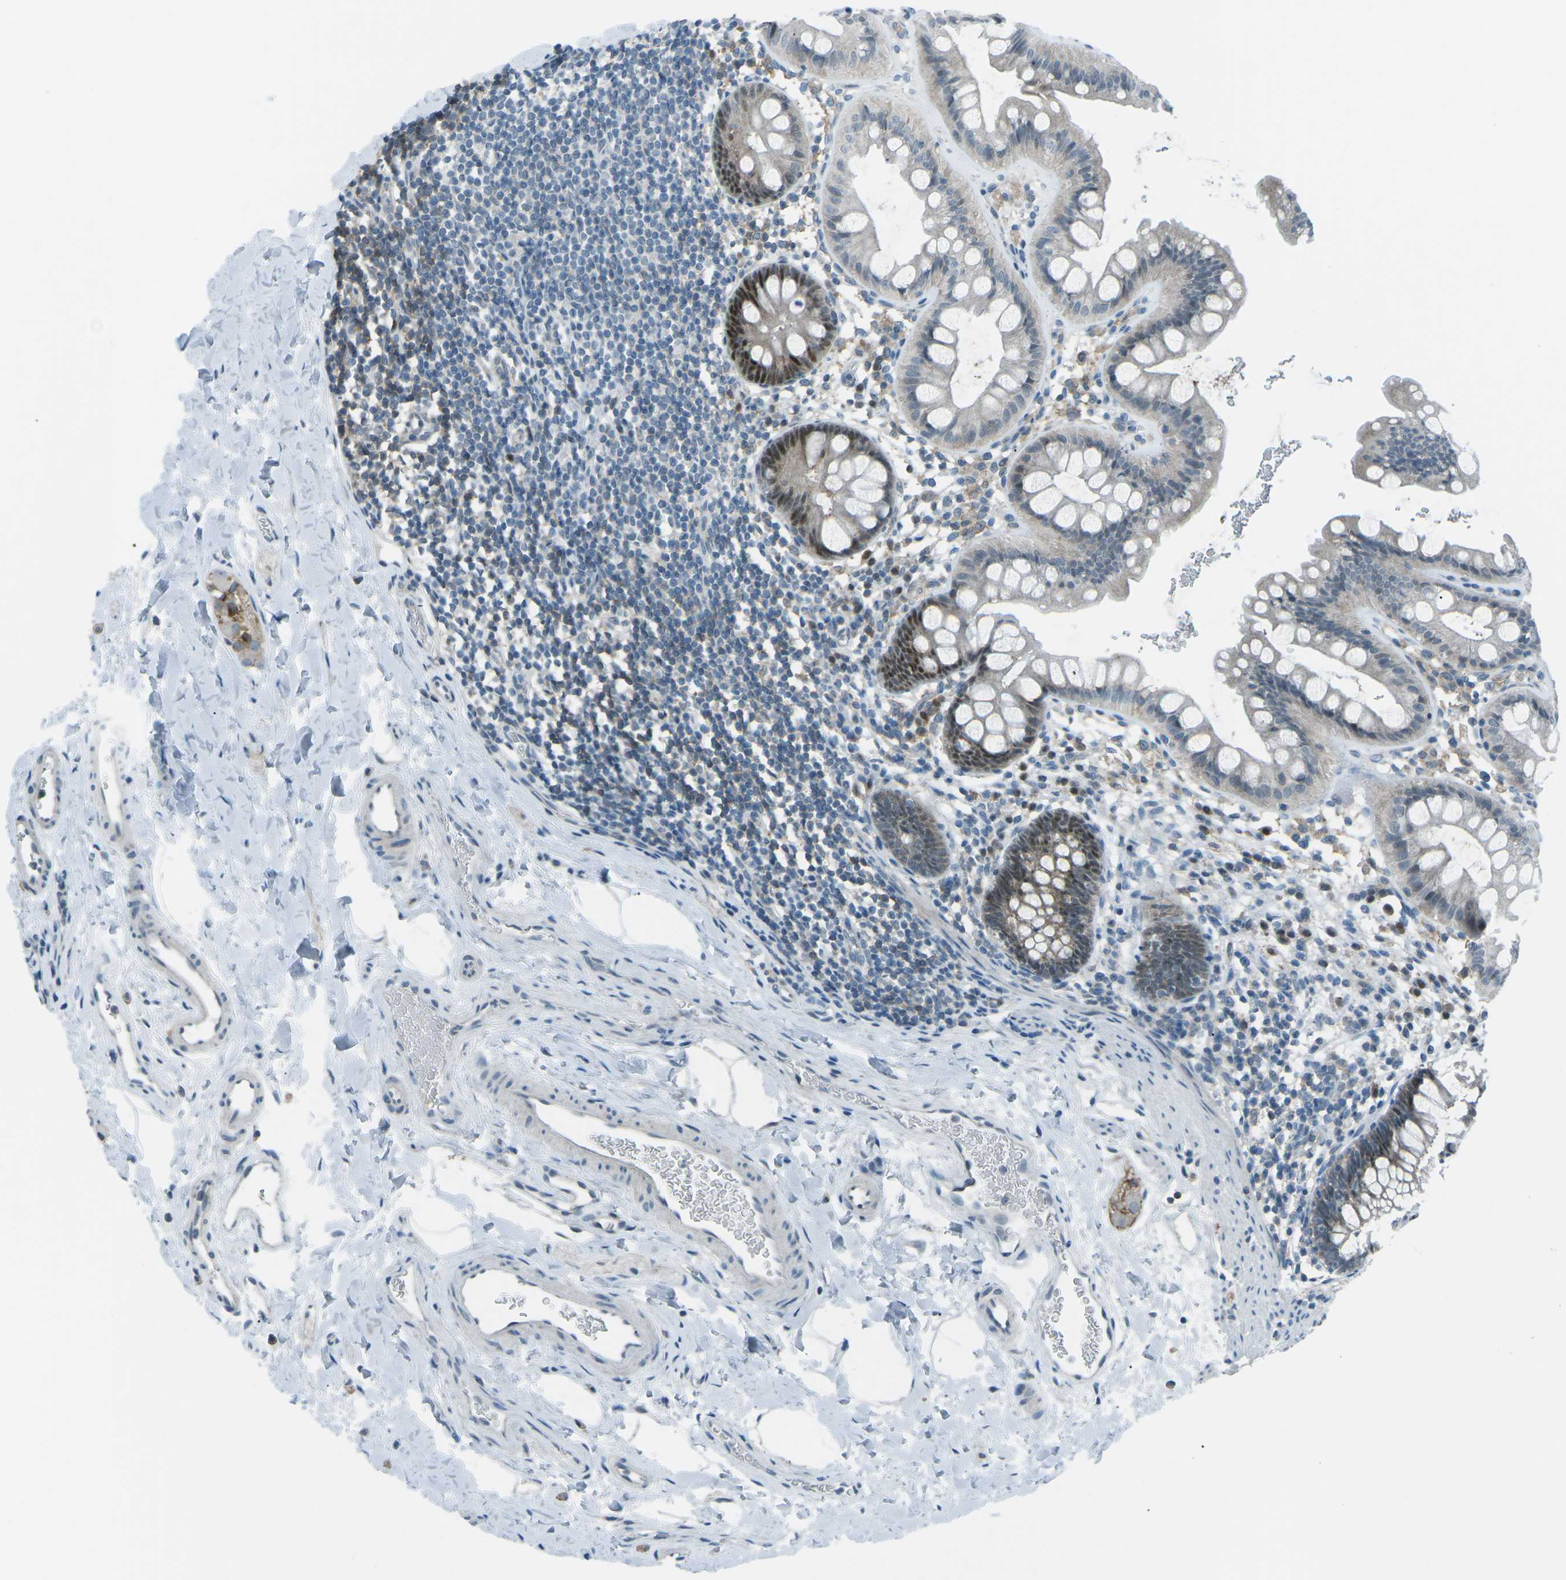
{"staining": {"intensity": "weak", "quantity": "25%-75%", "location": "cytoplasmic/membranous,nuclear"}, "tissue": "rectum", "cell_type": "Glandular cells", "image_type": "normal", "snomed": [{"axis": "morphology", "description": "Normal tissue, NOS"}, {"axis": "topography", "description": "Rectum"}], "caption": "Immunohistochemistry (IHC) histopathology image of unremarkable rectum: rectum stained using immunohistochemistry (IHC) reveals low levels of weak protein expression localized specifically in the cytoplasmic/membranous,nuclear of glandular cells, appearing as a cytoplasmic/membranous,nuclear brown color.", "gene": "PRKCA", "patient": {"sex": "female", "age": 24}}